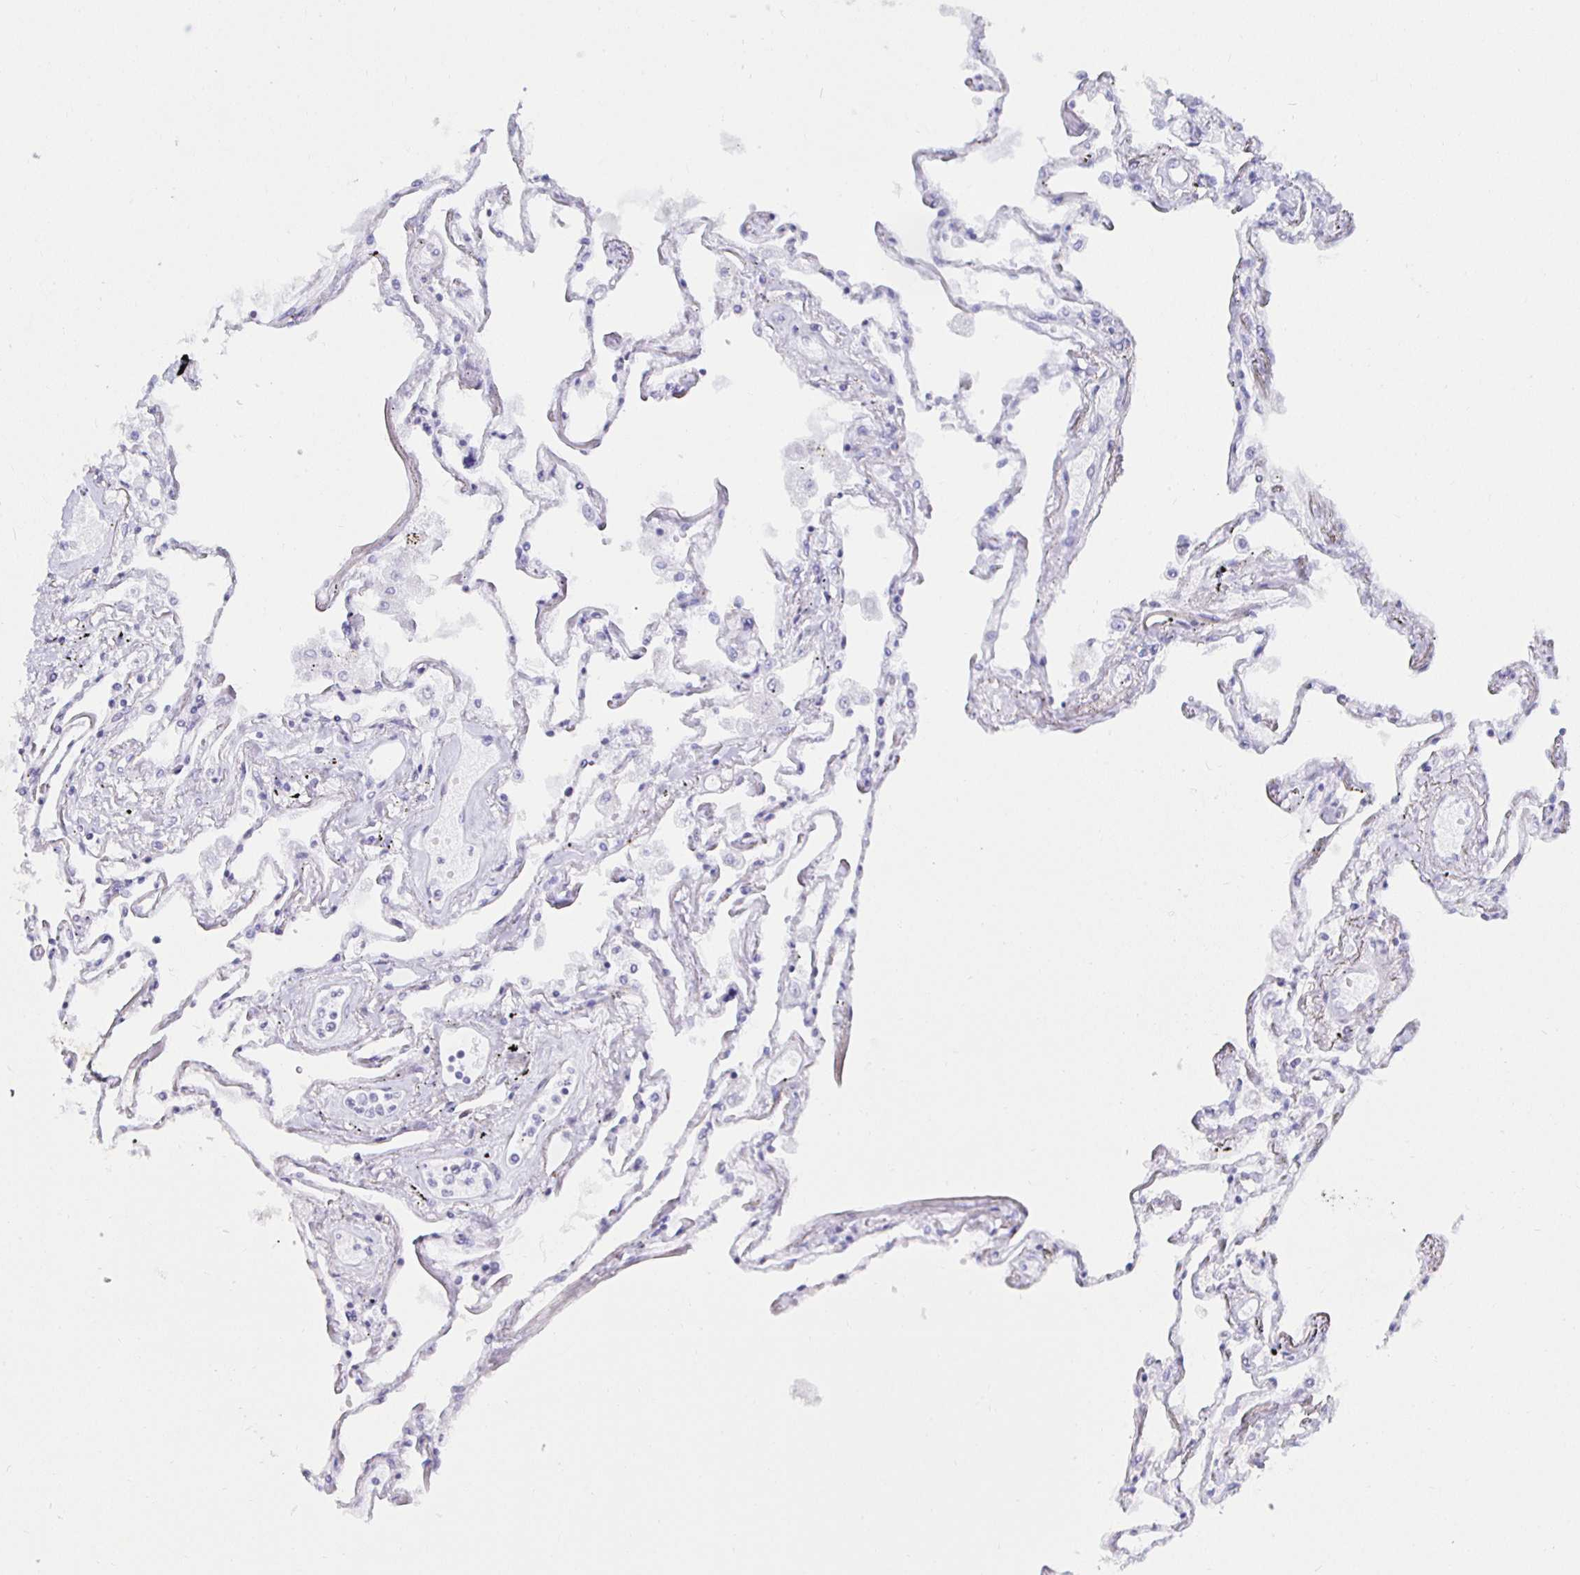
{"staining": {"intensity": "negative", "quantity": "none", "location": "none"}, "tissue": "lung", "cell_type": "Alveolar cells", "image_type": "normal", "snomed": [{"axis": "morphology", "description": "Normal tissue, NOS"}, {"axis": "morphology", "description": "Adenocarcinoma, NOS"}, {"axis": "topography", "description": "Cartilage tissue"}, {"axis": "topography", "description": "Lung"}], "caption": "IHC histopathology image of benign lung stained for a protein (brown), which reveals no expression in alveolar cells. (DAB immunohistochemistry (IHC) visualized using brightfield microscopy, high magnification).", "gene": "MLH1", "patient": {"sex": "female", "age": 67}}